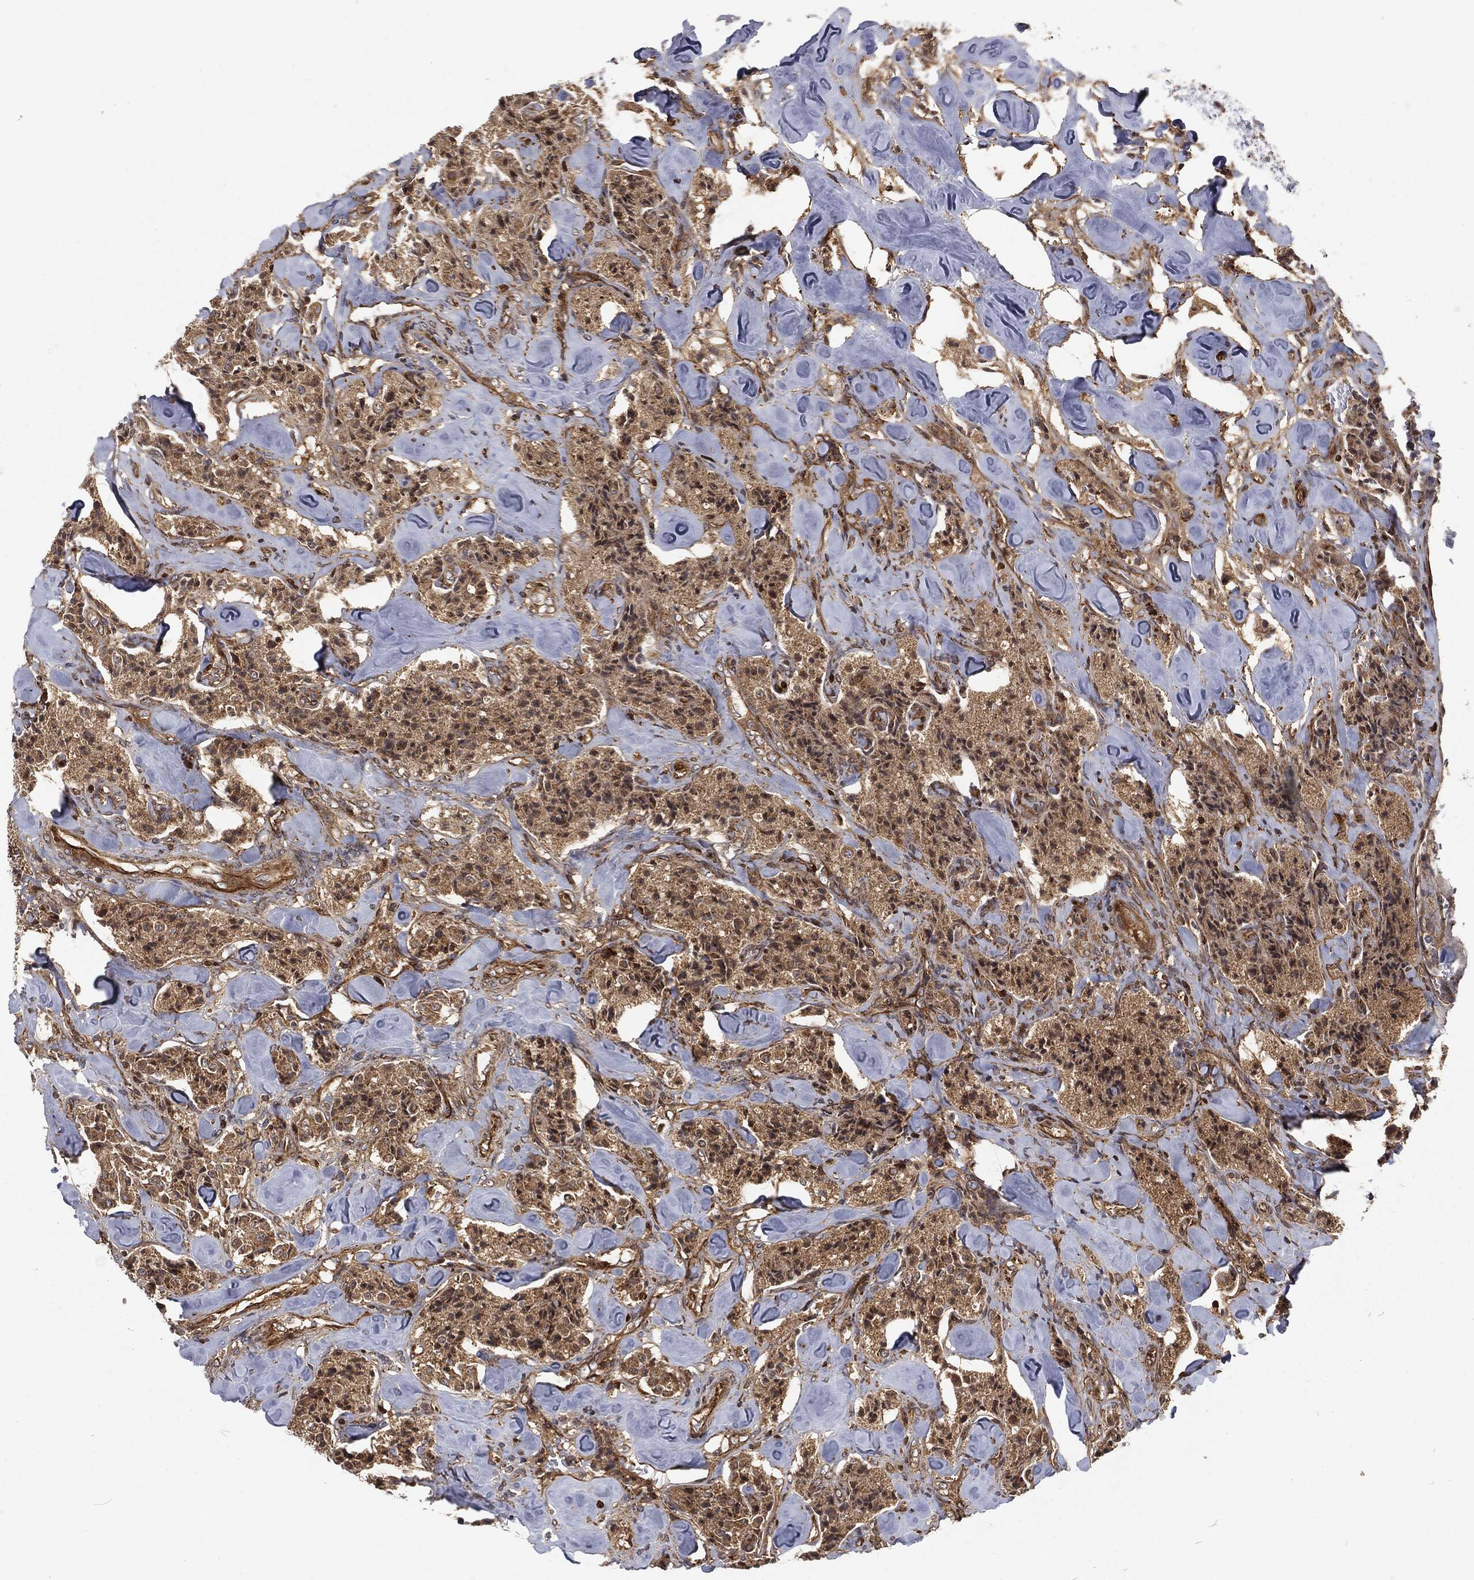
{"staining": {"intensity": "moderate", "quantity": ">75%", "location": "cytoplasmic/membranous"}, "tissue": "carcinoid", "cell_type": "Tumor cells", "image_type": "cancer", "snomed": [{"axis": "morphology", "description": "Carcinoid, malignant, NOS"}, {"axis": "topography", "description": "Pancreas"}], "caption": "Immunohistochemical staining of malignant carcinoid demonstrates moderate cytoplasmic/membranous protein staining in about >75% of tumor cells.", "gene": "RFTN1", "patient": {"sex": "male", "age": 41}}